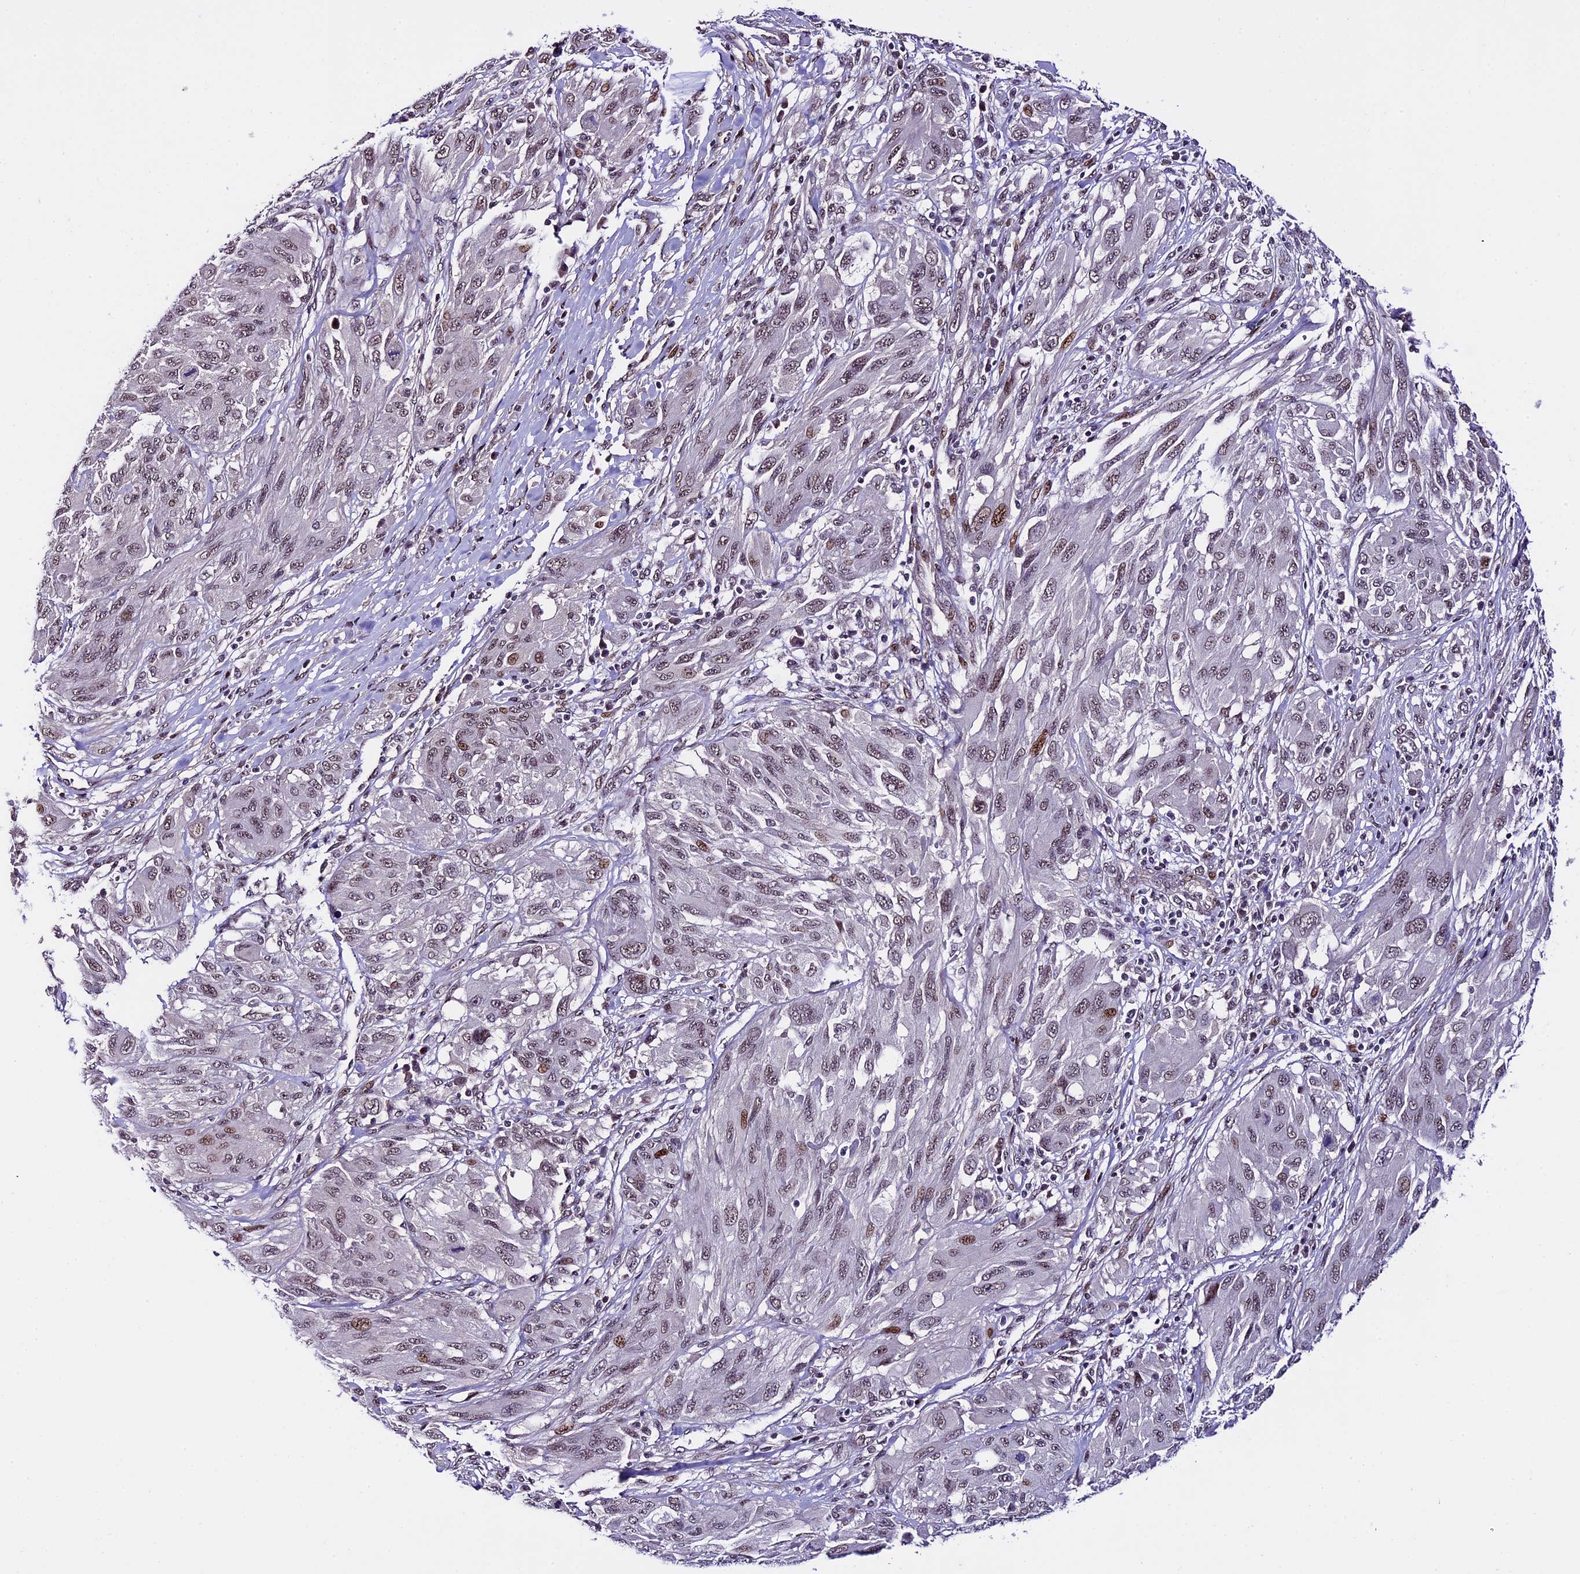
{"staining": {"intensity": "weak", "quantity": ">75%", "location": "nuclear"}, "tissue": "melanoma", "cell_type": "Tumor cells", "image_type": "cancer", "snomed": [{"axis": "morphology", "description": "Malignant melanoma, NOS"}, {"axis": "topography", "description": "Skin"}], "caption": "Immunohistochemistry (IHC) histopathology image of melanoma stained for a protein (brown), which displays low levels of weak nuclear positivity in approximately >75% of tumor cells.", "gene": "TCP11L2", "patient": {"sex": "female", "age": 91}}